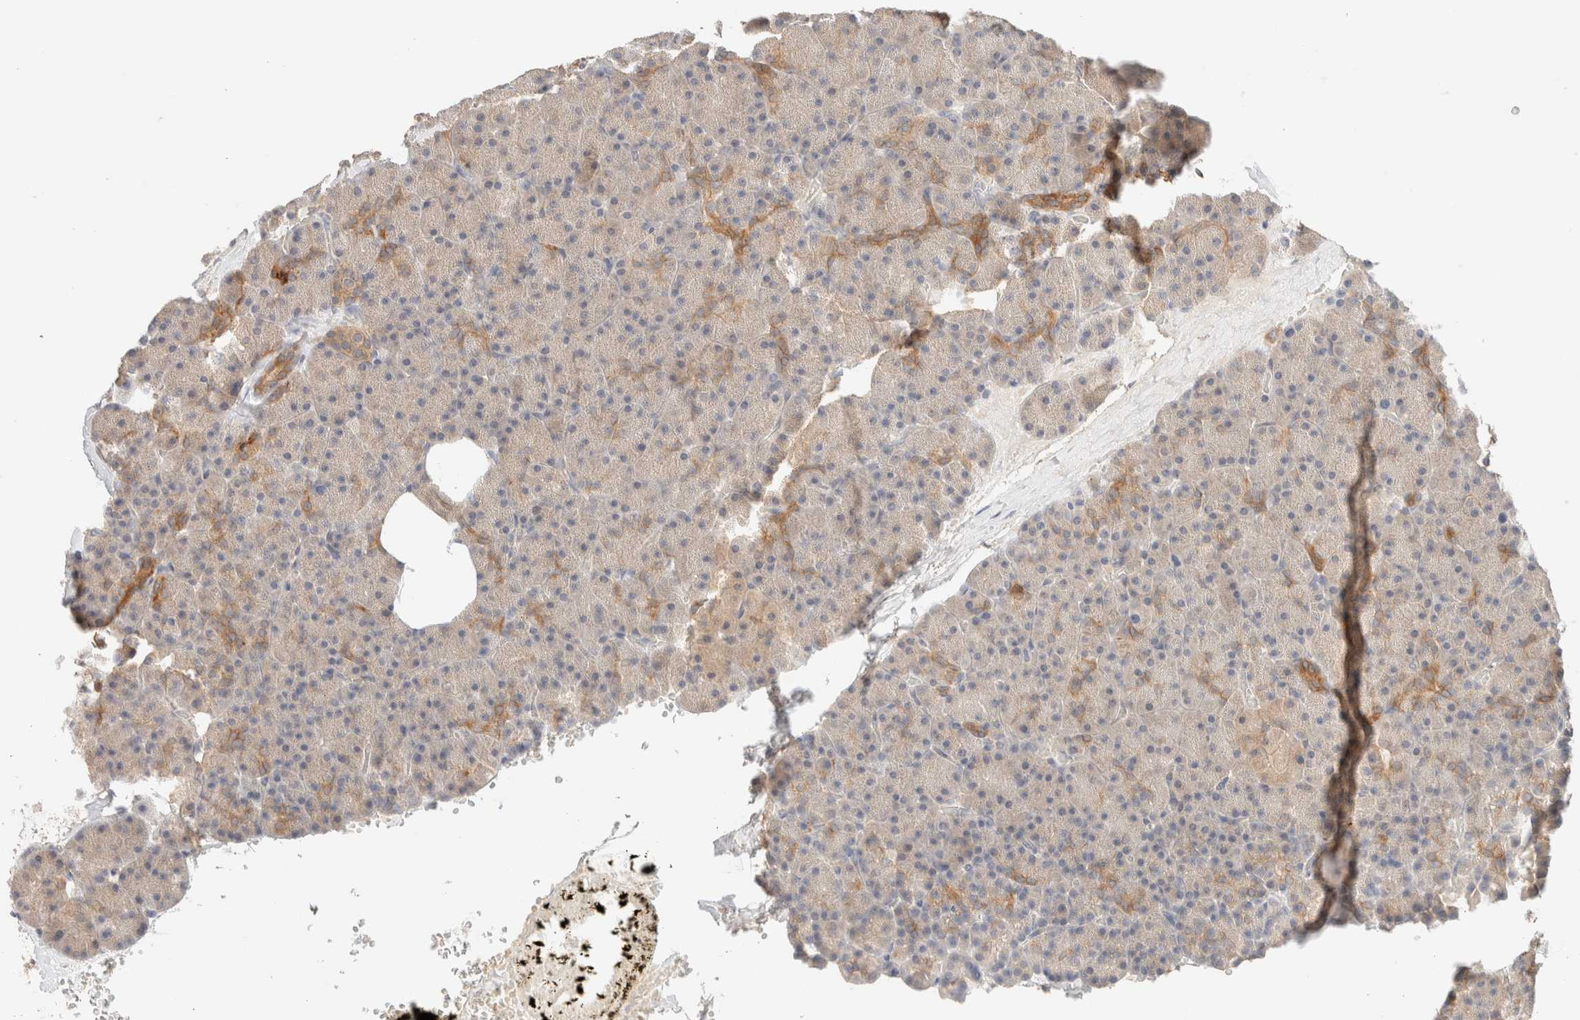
{"staining": {"intensity": "strong", "quantity": "<25%", "location": "cytoplasmic/membranous"}, "tissue": "pancreas", "cell_type": "Exocrine glandular cells", "image_type": "normal", "snomed": [{"axis": "morphology", "description": "Normal tissue, NOS"}, {"axis": "morphology", "description": "Carcinoid, malignant, NOS"}, {"axis": "topography", "description": "Pancreas"}], "caption": "Exocrine glandular cells reveal medium levels of strong cytoplasmic/membranous positivity in approximately <25% of cells in benign pancreas. The staining was performed using DAB, with brown indicating positive protein expression. Nuclei are stained blue with hematoxylin.", "gene": "SARM1", "patient": {"sex": "female", "age": 35}}